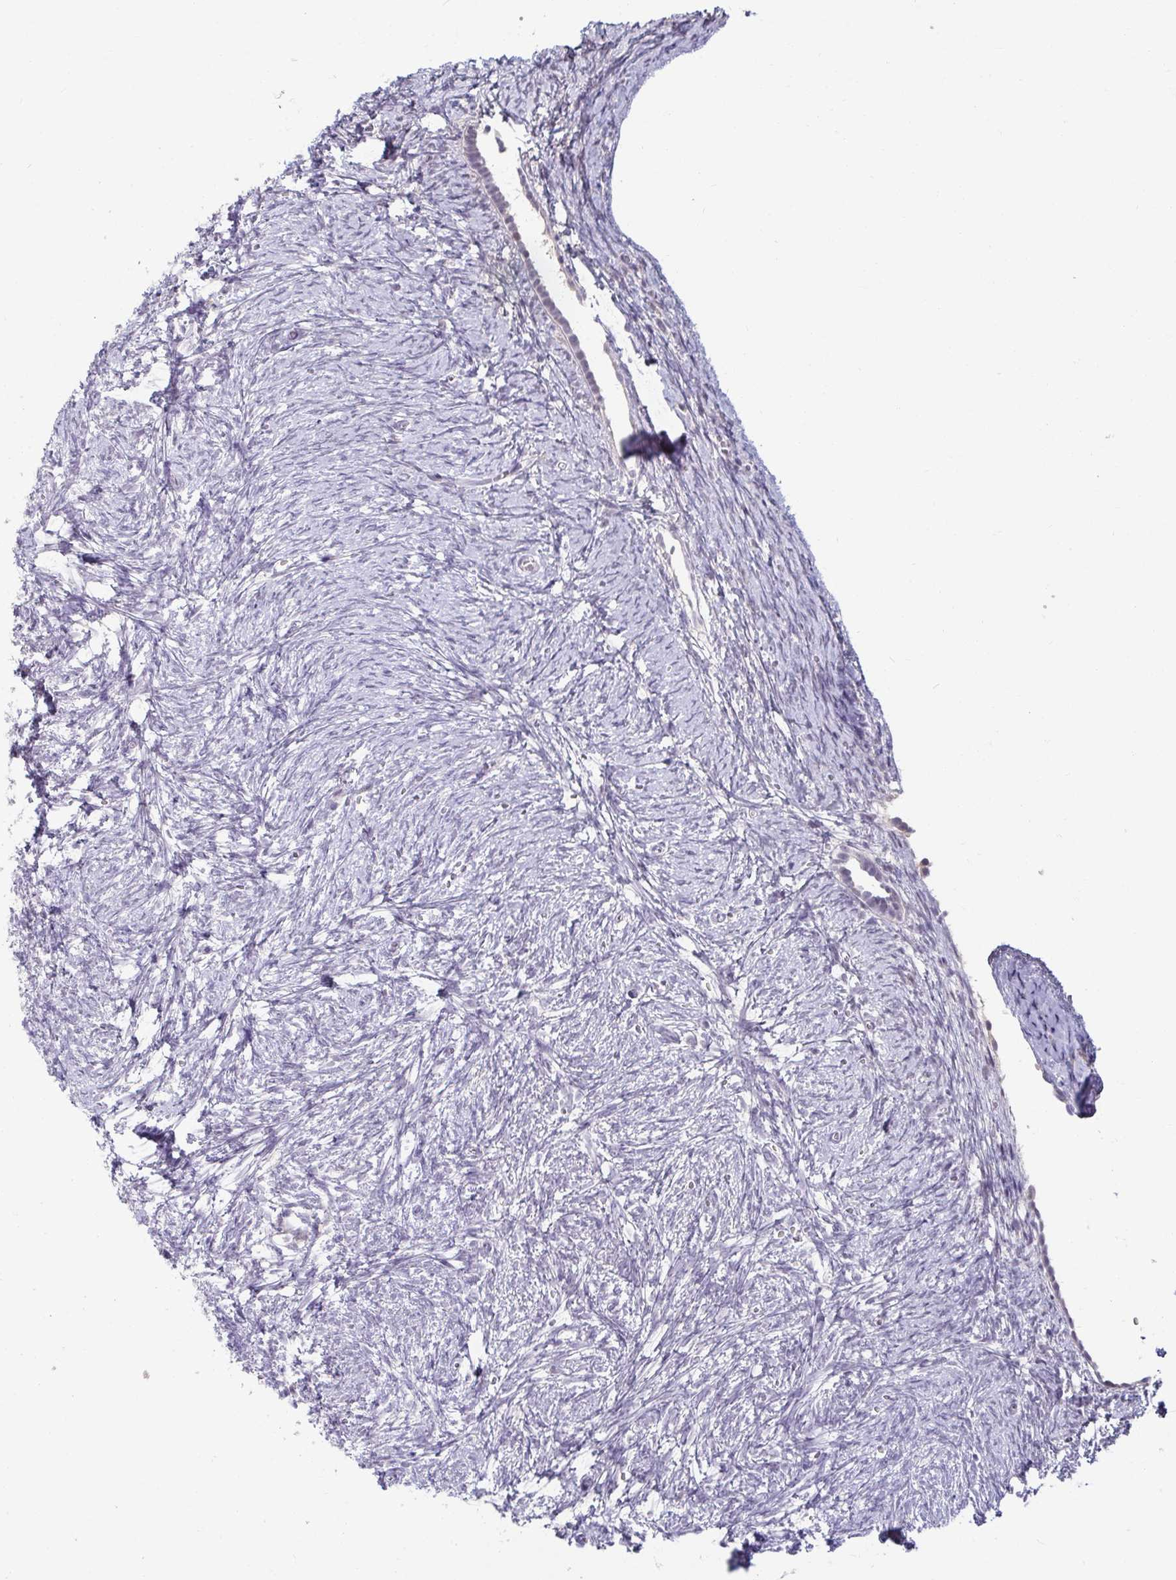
{"staining": {"intensity": "negative", "quantity": "none", "location": "none"}, "tissue": "ovary", "cell_type": "Ovarian stroma cells", "image_type": "normal", "snomed": [{"axis": "morphology", "description": "Normal tissue, NOS"}, {"axis": "topography", "description": "Ovary"}], "caption": "An immunohistochemistry image of unremarkable ovary is shown. There is no staining in ovarian stroma cells of ovary.", "gene": "DDN", "patient": {"sex": "female", "age": 41}}